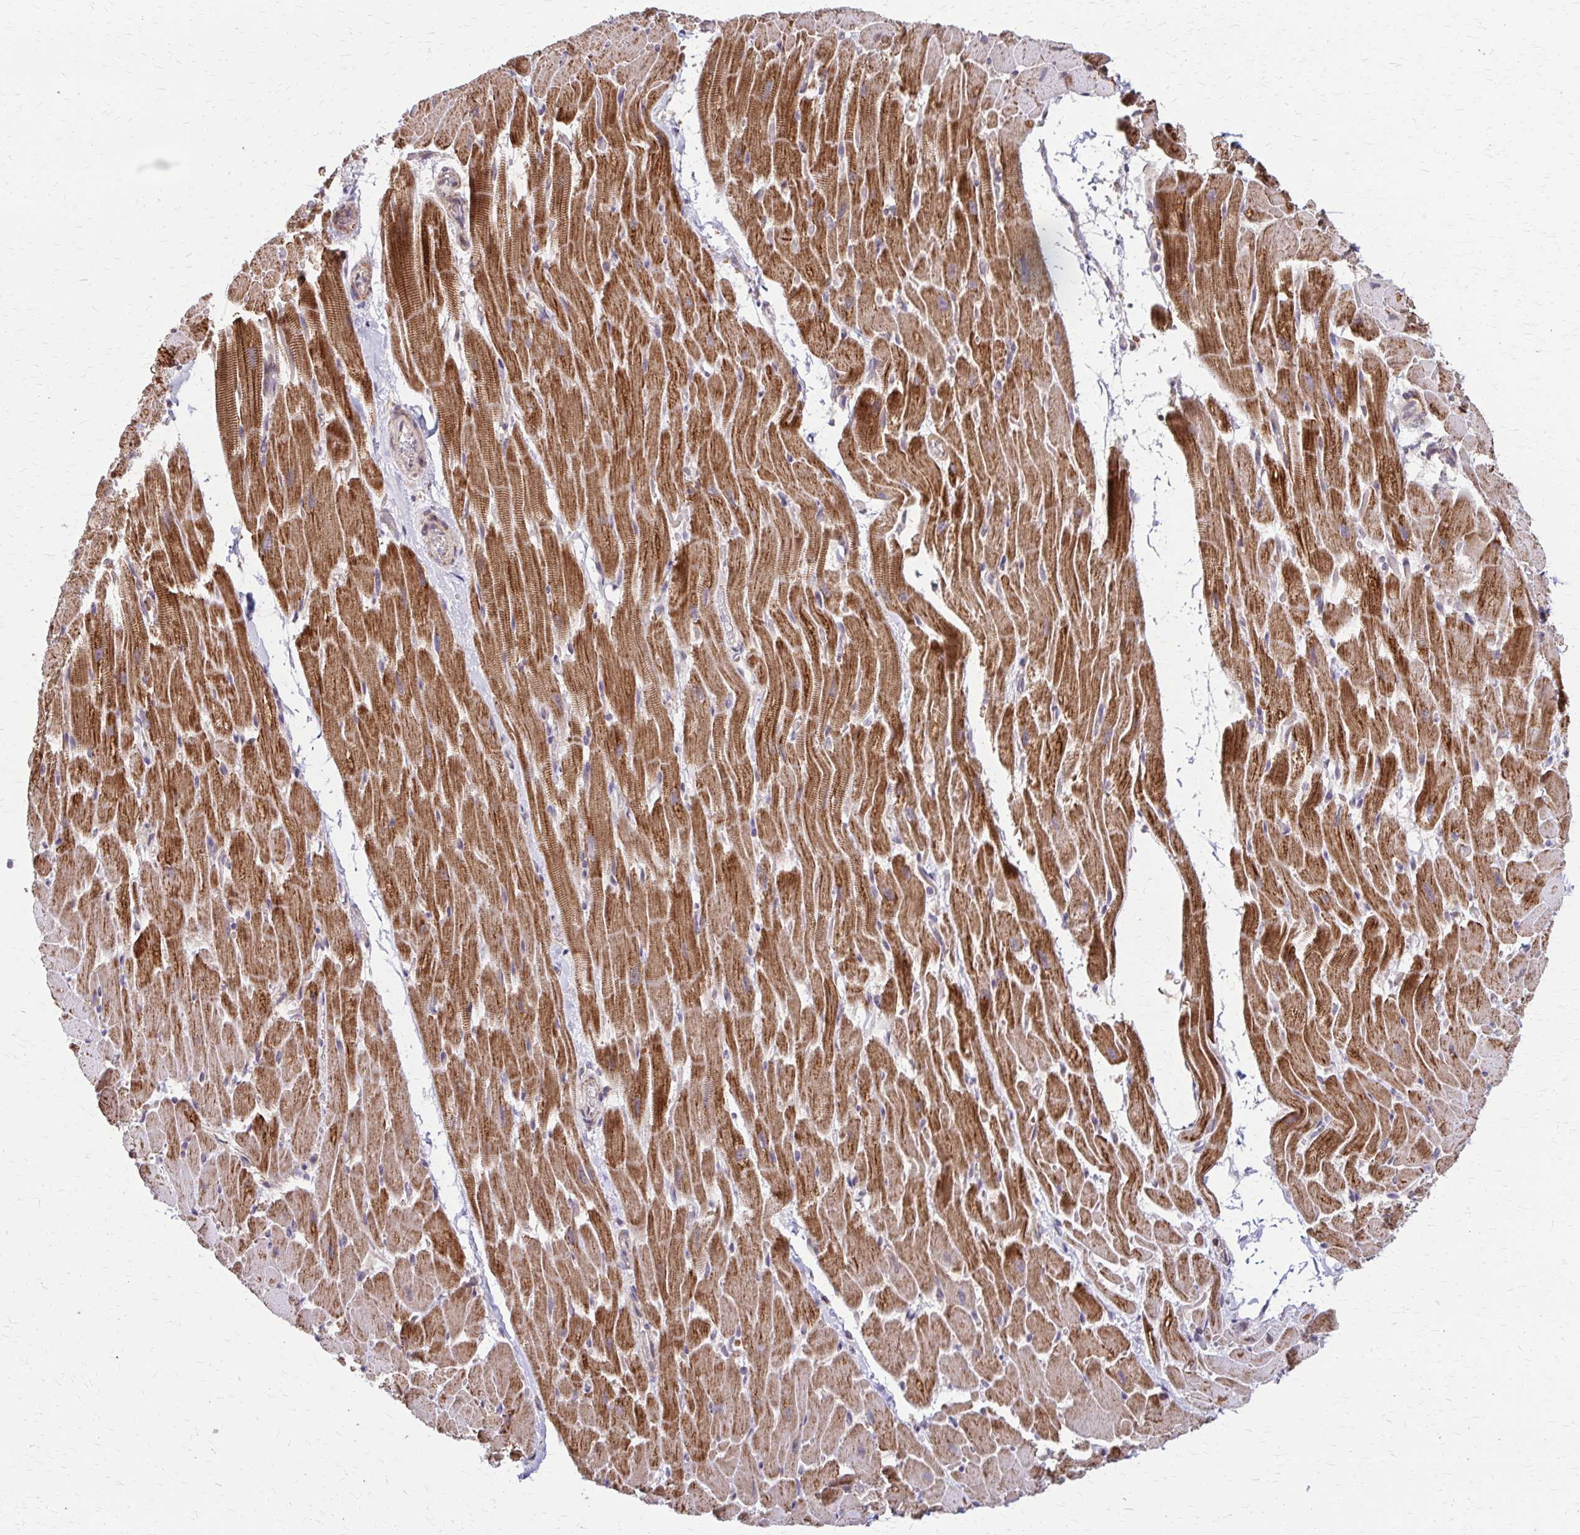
{"staining": {"intensity": "moderate", "quantity": ">75%", "location": "cytoplasmic/membranous"}, "tissue": "heart muscle", "cell_type": "Cardiomyocytes", "image_type": "normal", "snomed": [{"axis": "morphology", "description": "Normal tissue, NOS"}, {"axis": "topography", "description": "Heart"}], "caption": "Benign heart muscle exhibits moderate cytoplasmic/membranous expression in approximately >75% of cardiomyocytes.", "gene": "EEF2", "patient": {"sex": "male", "age": 37}}